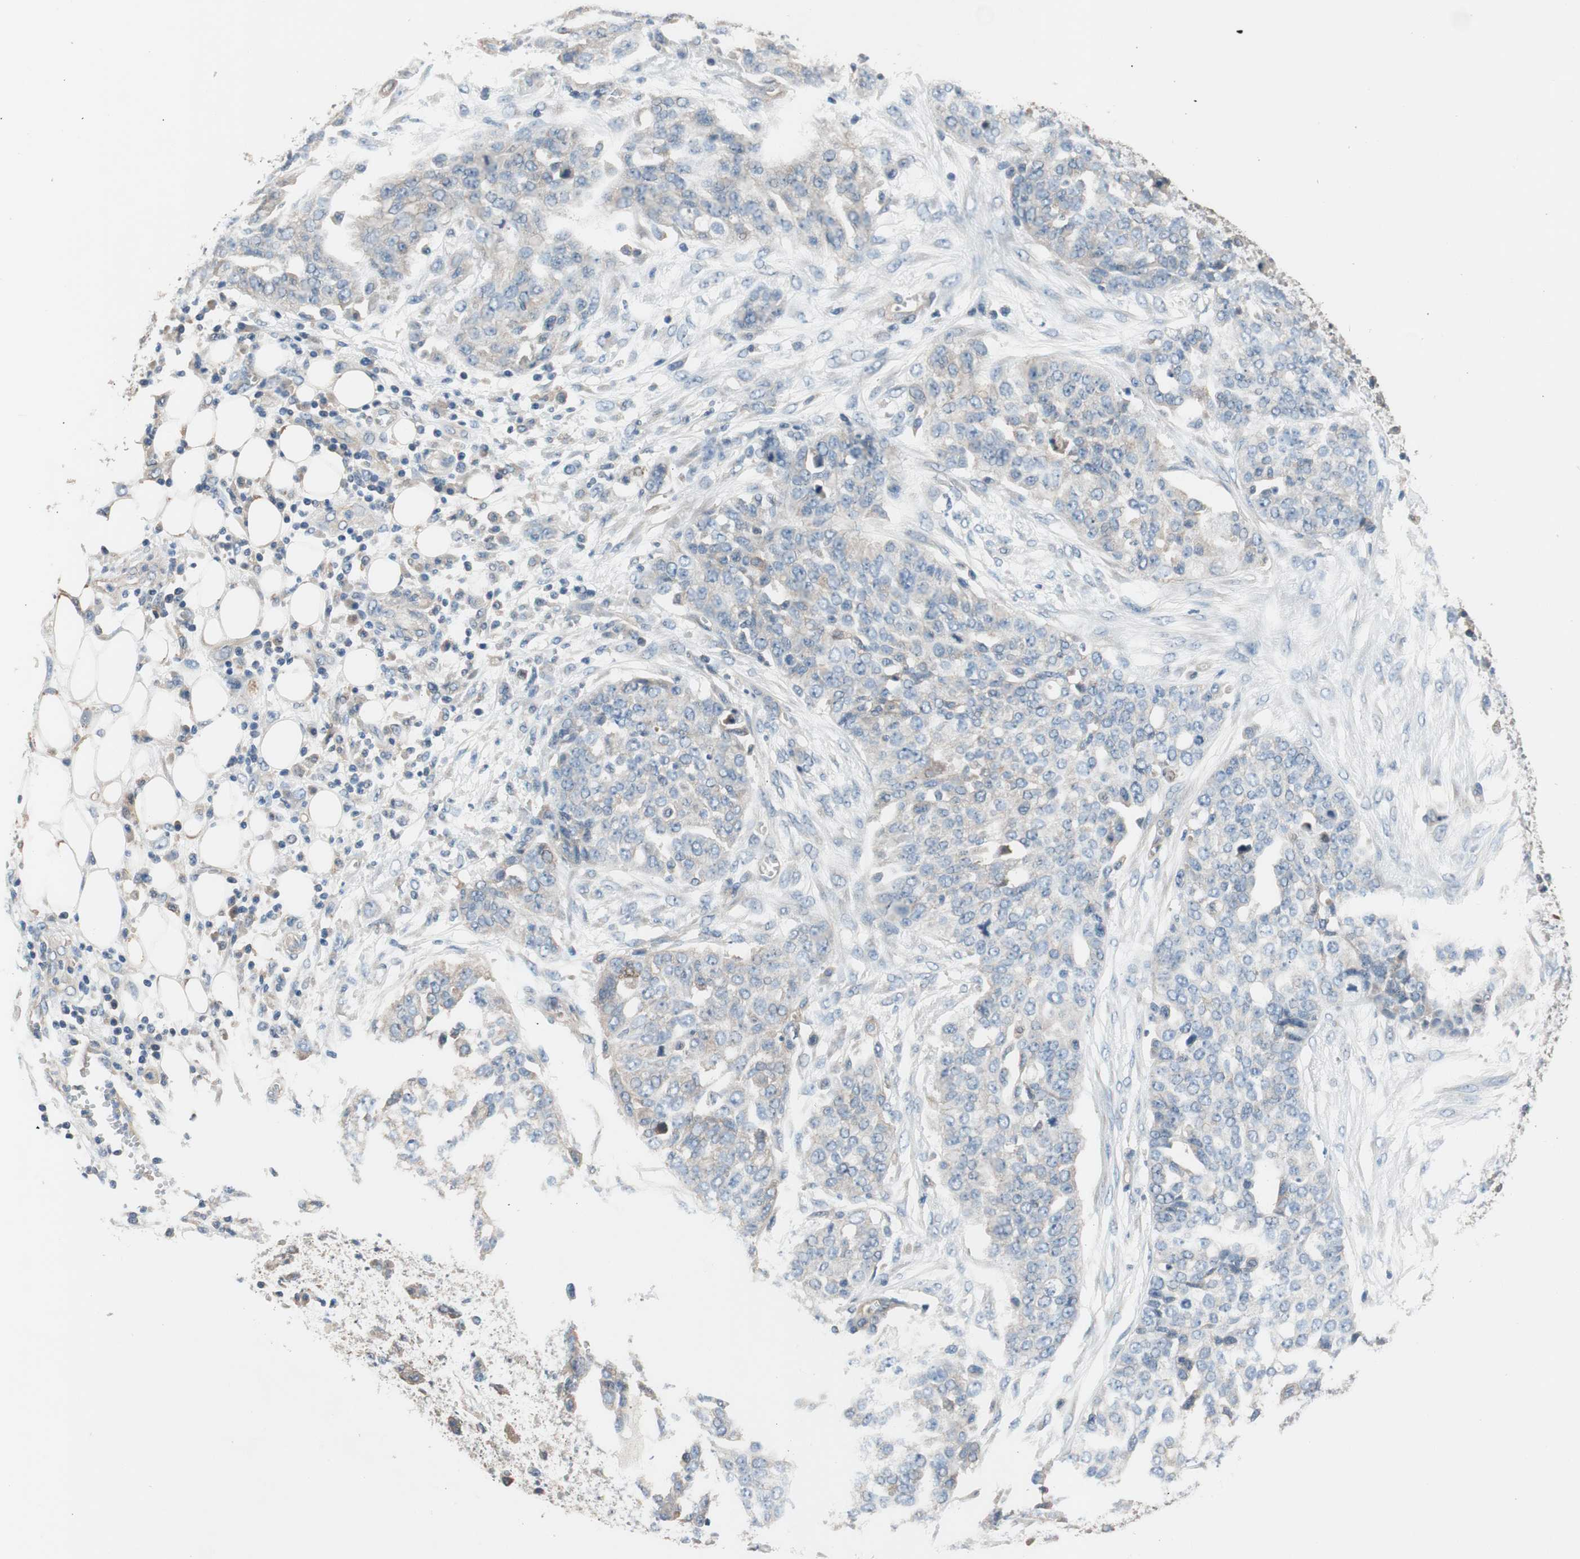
{"staining": {"intensity": "negative", "quantity": "none", "location": "none"}, "tissue": "ovarian cancer", "cell_type": "Tumor cells", "image_type": "cancer", "snomed": [{"axis": "morphology", "description": "Cystadenocarcinoma, serous, NOS"}, {"axis": "topography", "description": "Soft tissue"}, {"axis": "topography", "description": "Ovary"}], "caption": "A high-resolution image shows immunohistochemistry staining of ovarian cancer, which exhibits no significant positivity in tumor cells.", "gene": "CALML3", "patient": {"sex": "female", "age": 57}}